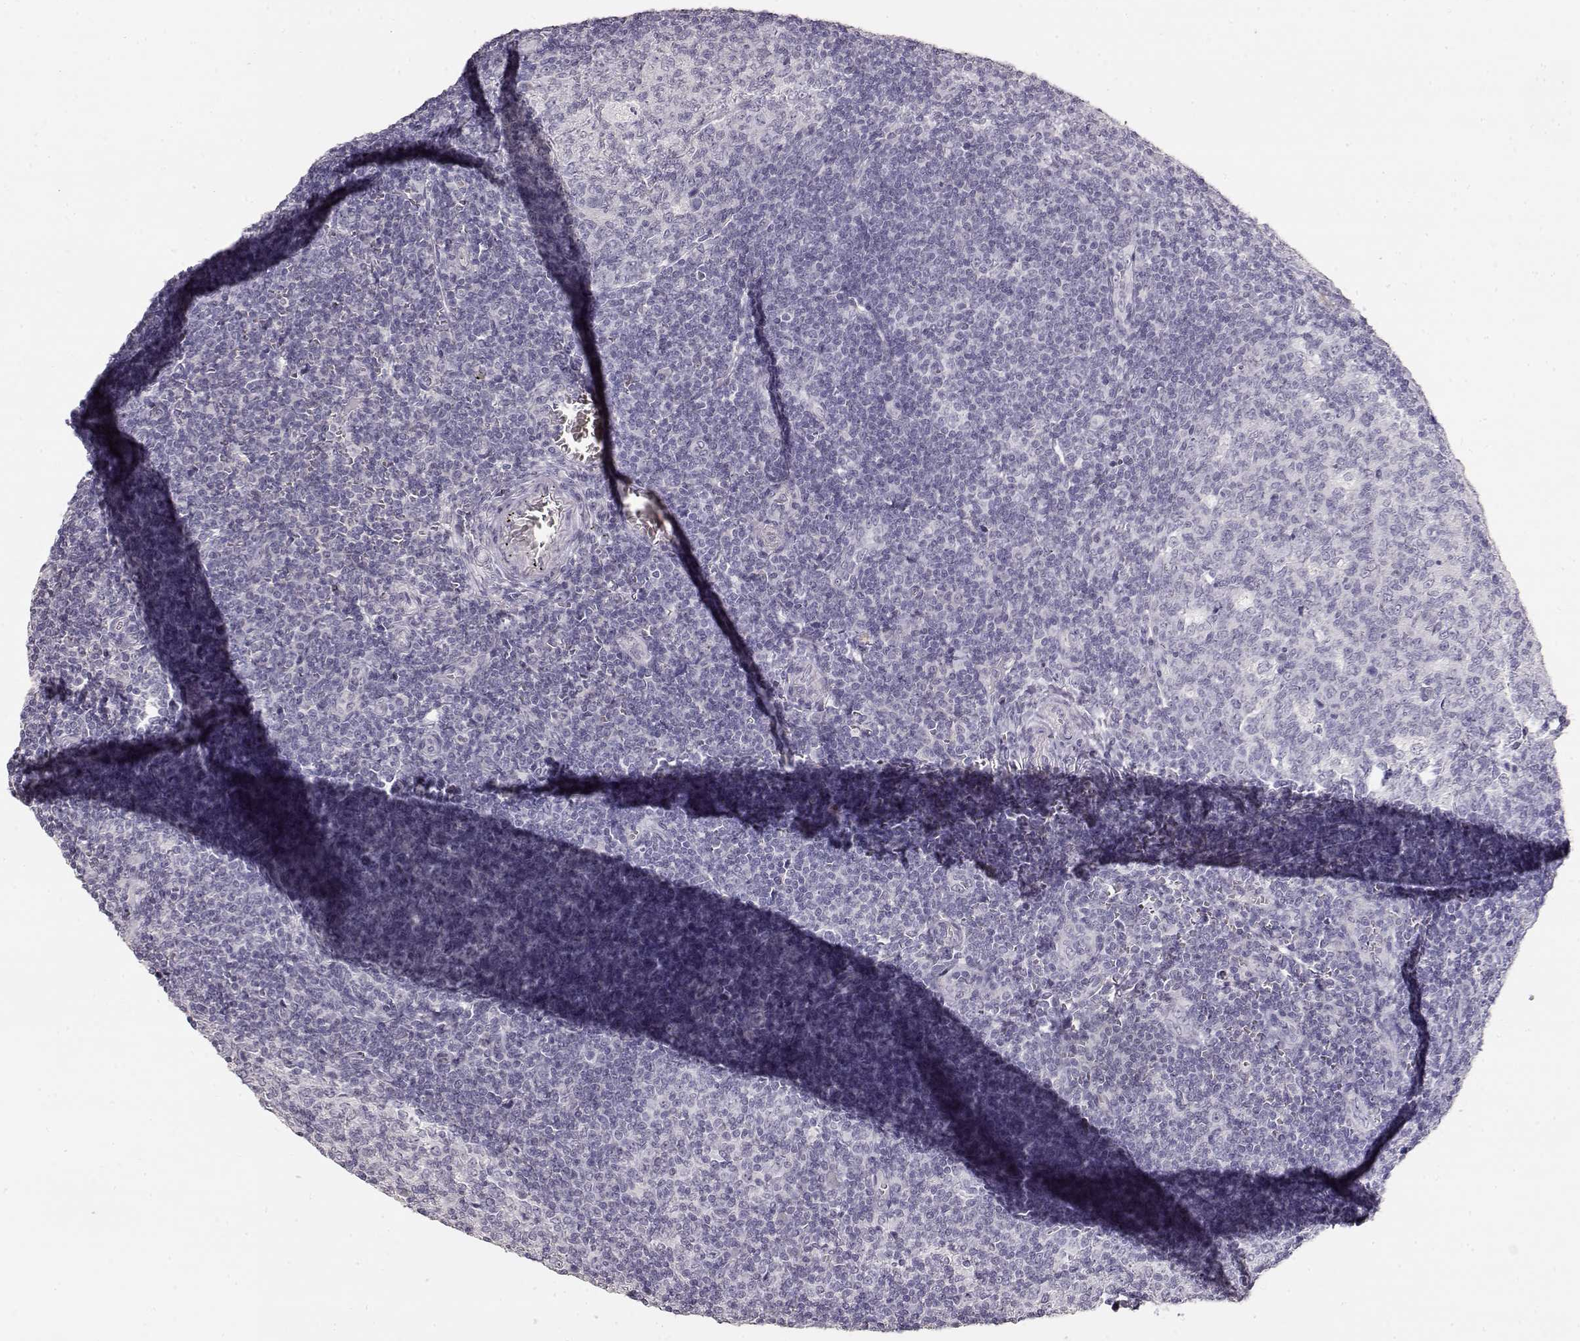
{"staining": {"intensity": "negative", "quantity": "none", "location": "none"}, "tissue": "tonsil", "cell_type": "Germinal center cells", "image_type": "normal", "snomed": [{"axis": "morphology", "description": "Normal tissue, NOS"}, {"axis": "topography", "description": "Tonsil"}], "caption": "Immunohistochemical staining of normal tonsil demonstrates no significant expression in germinal center cells. The staining was performed using DAB (3,3'-diaminobenzidine) to visualize the protein expression in brown, while the nuclei were stained in blue with hematoxylin (Magnification: 20x).", "gene": "TPH2", "patient": {"sex": "female", "age": 12}}